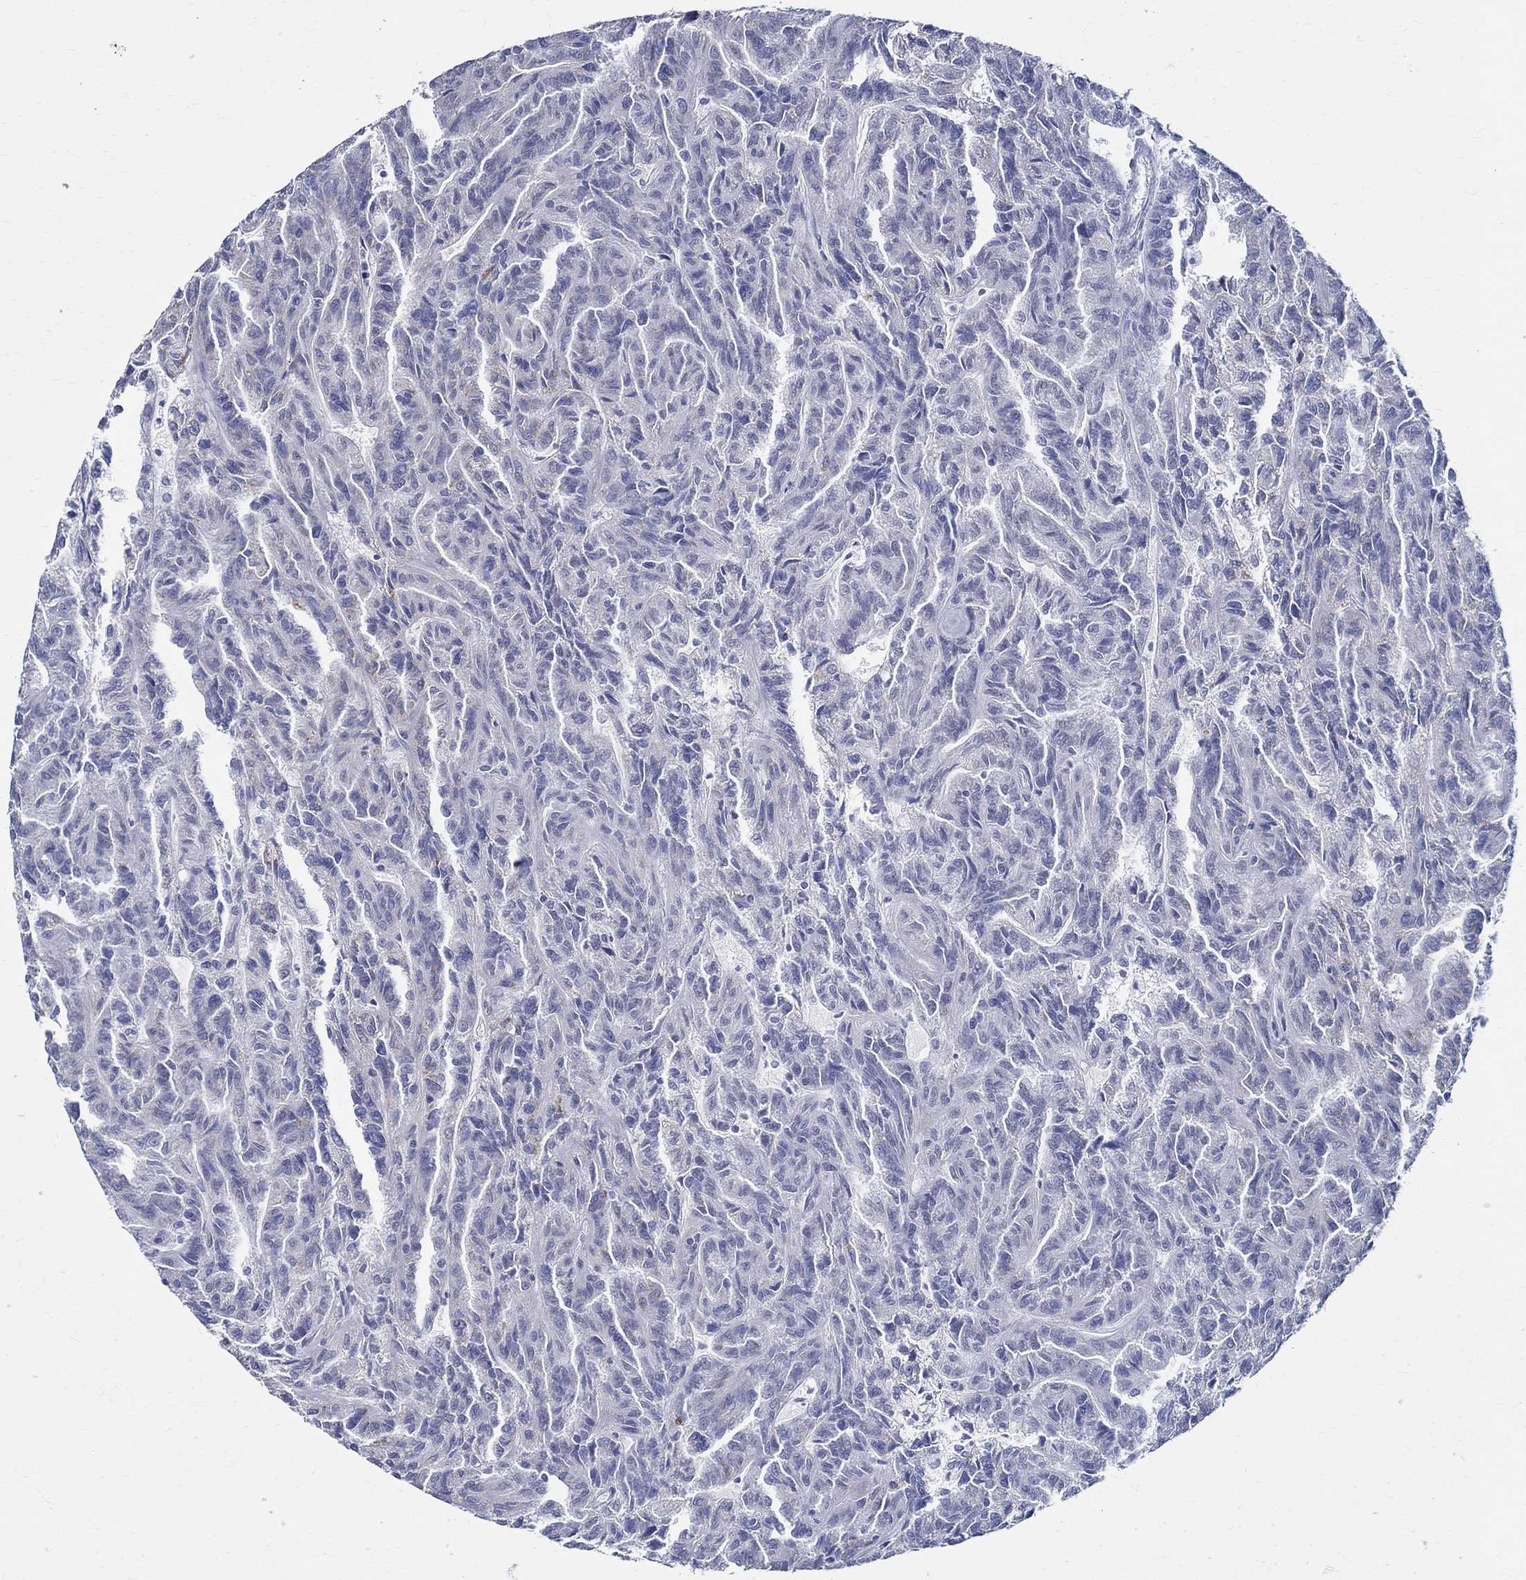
{"staining": {"intensity": "negative", "quantity": "none", "location": "none"}, "tissue": "renal cancer", "cell_type": "Tumor cells", "image_type": "cancer", "snomed": [{"axis": "morphology", "description": "Adenocarcinoma, NOS"}, {"axis": "topography", "description": "Kidney"}], "caption": "Renal adenocarcinoma was stained to show a protein in brown. There is no significant expression in tumor cells.", "gene": "TSPAN16", "patient": {"sex": "male", "age": 79}}